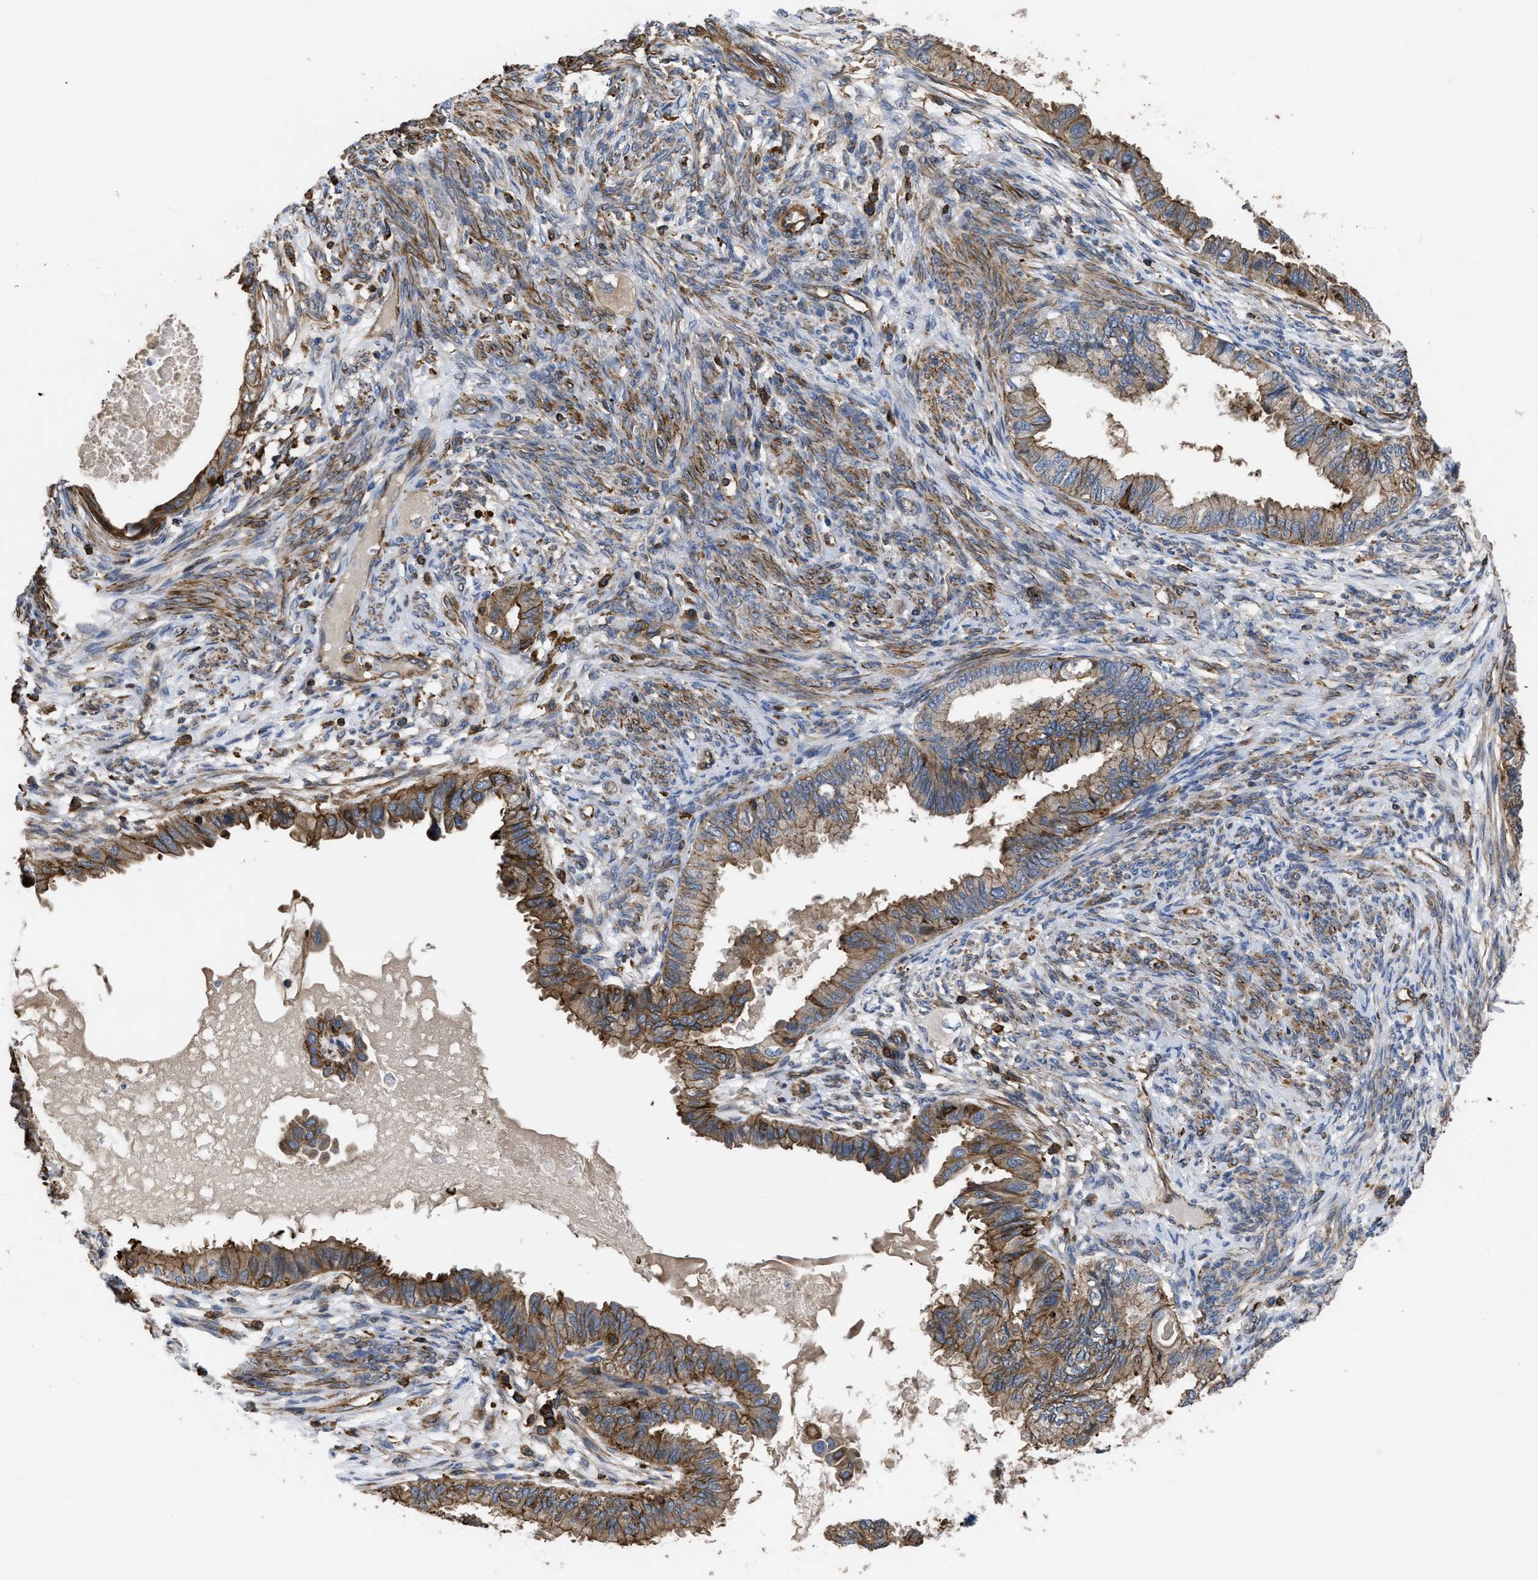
{"staining": {"intensity": "moderate", "quantity": ">75%", "location": "cytoplasmic/membranous"}, "tissue": "cervical cancer", "cell_type": "Tumor cells", "image_type": "cancer", "snomed": [{"axis": "morphology", "description": "Normal tissue, NOS"}, {"axis": "morphology", "description": "Adenocarcinoma, NOS"}, {"axis": "topography", "description": "Cervix"}, {"axis": "topography", "description": "Endometrium"}], "caption": "Human cervical adenocarcinoma stained for a protein (brown) demonstrates moderate cytoplasmic/membranous positive positivity in approximately >75% of tumor cells.", "gene": "SCUBE2", "patient": {"sex": "female", "age": 86}}